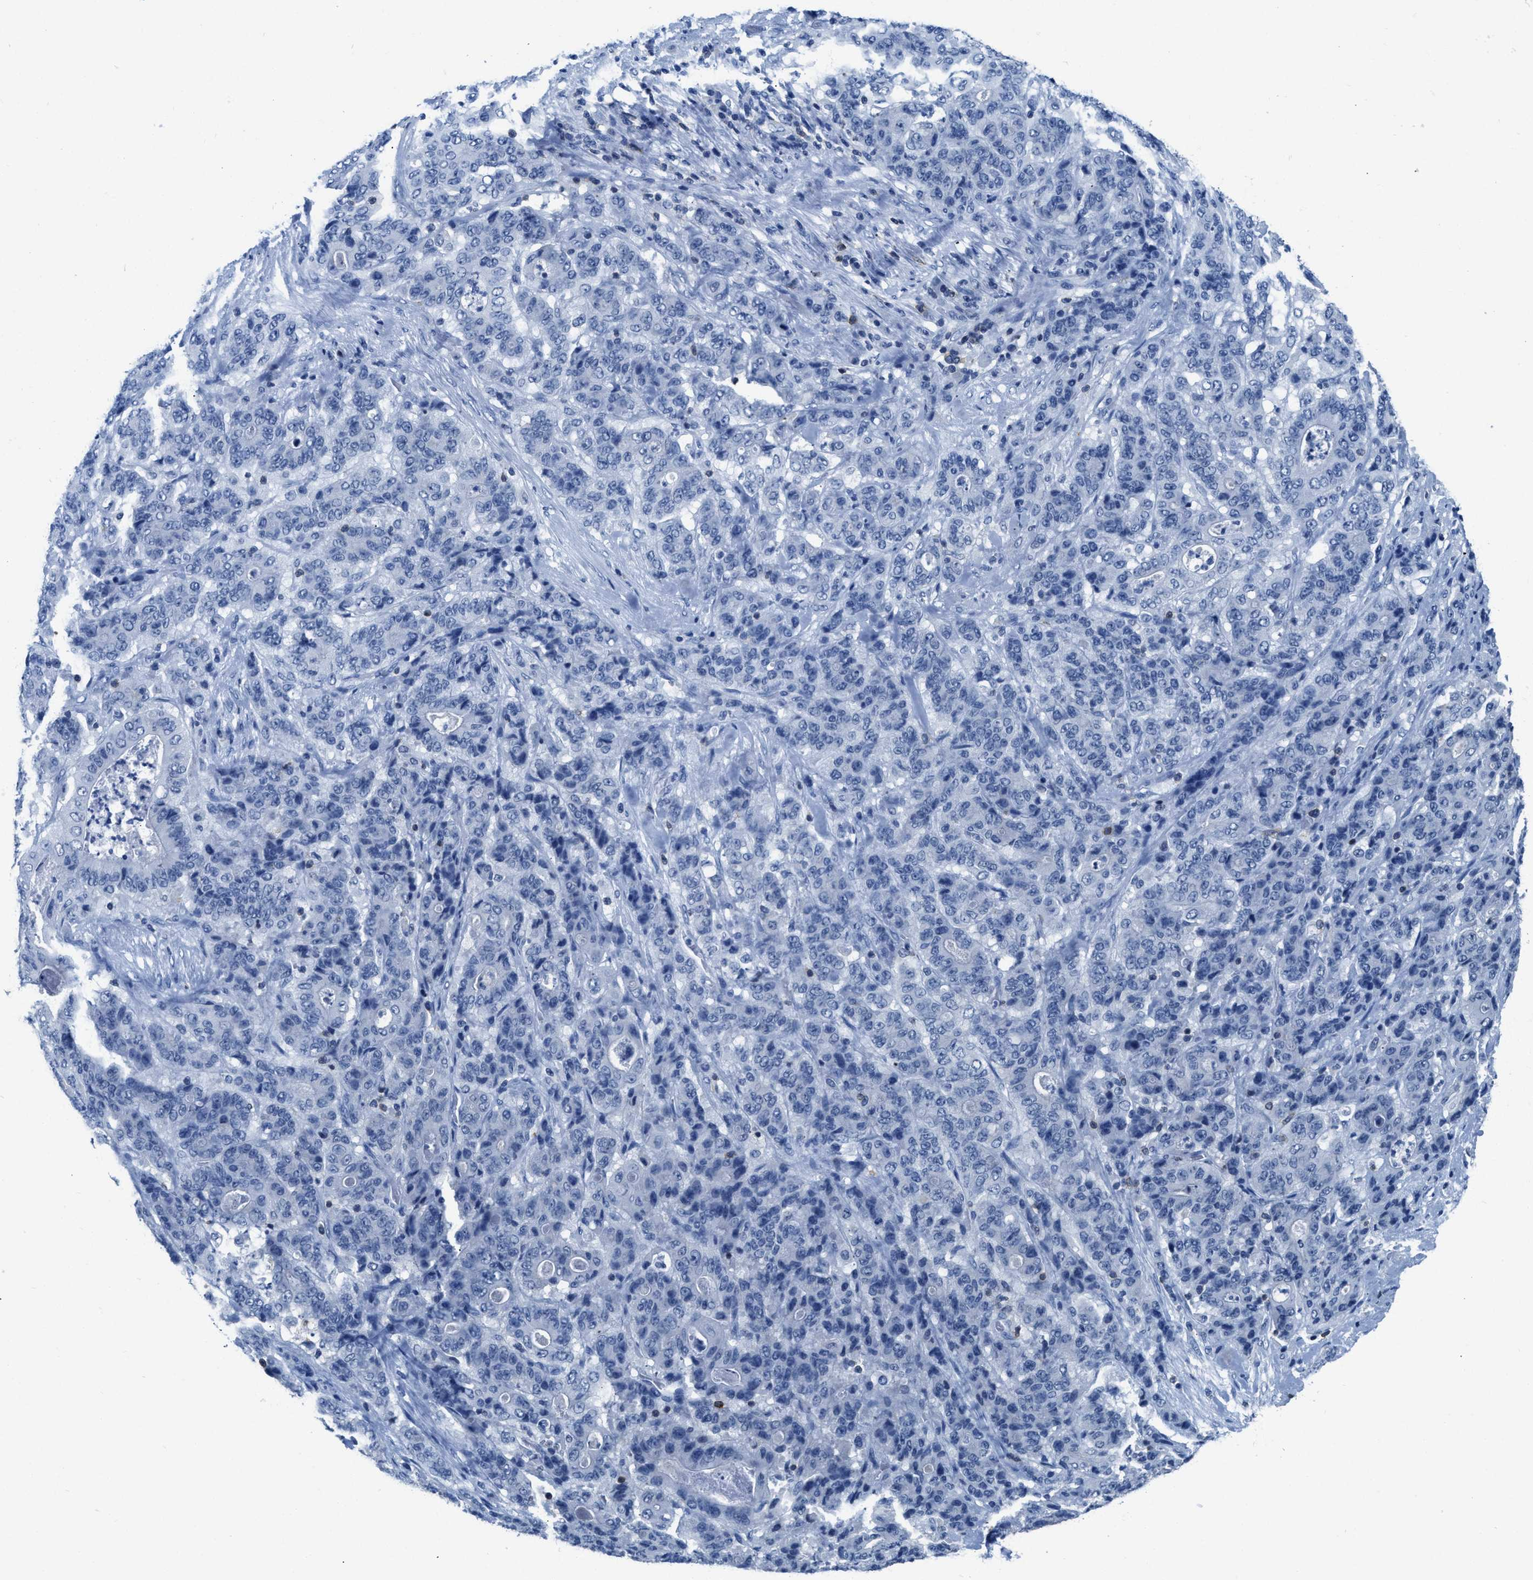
{"staining": {"intensity": "negative", "quantity": "none", "location": "none"}, "tissue": "stomach cancer", "cell_type": "Tumor cells", "image_type": "cancer", "snomed": [{"axis": "morphology", "description": "Adenocarcinoma, NOS"}, {"axis": "topography", "description": "Stomach"}], "caption": "The IHC micrograph has no significant positivity in tumor cells of adenocarcinoma (stomach) tissue.", "gene": "NFATC2", "patient": {"sex": "female", "age": 73}}